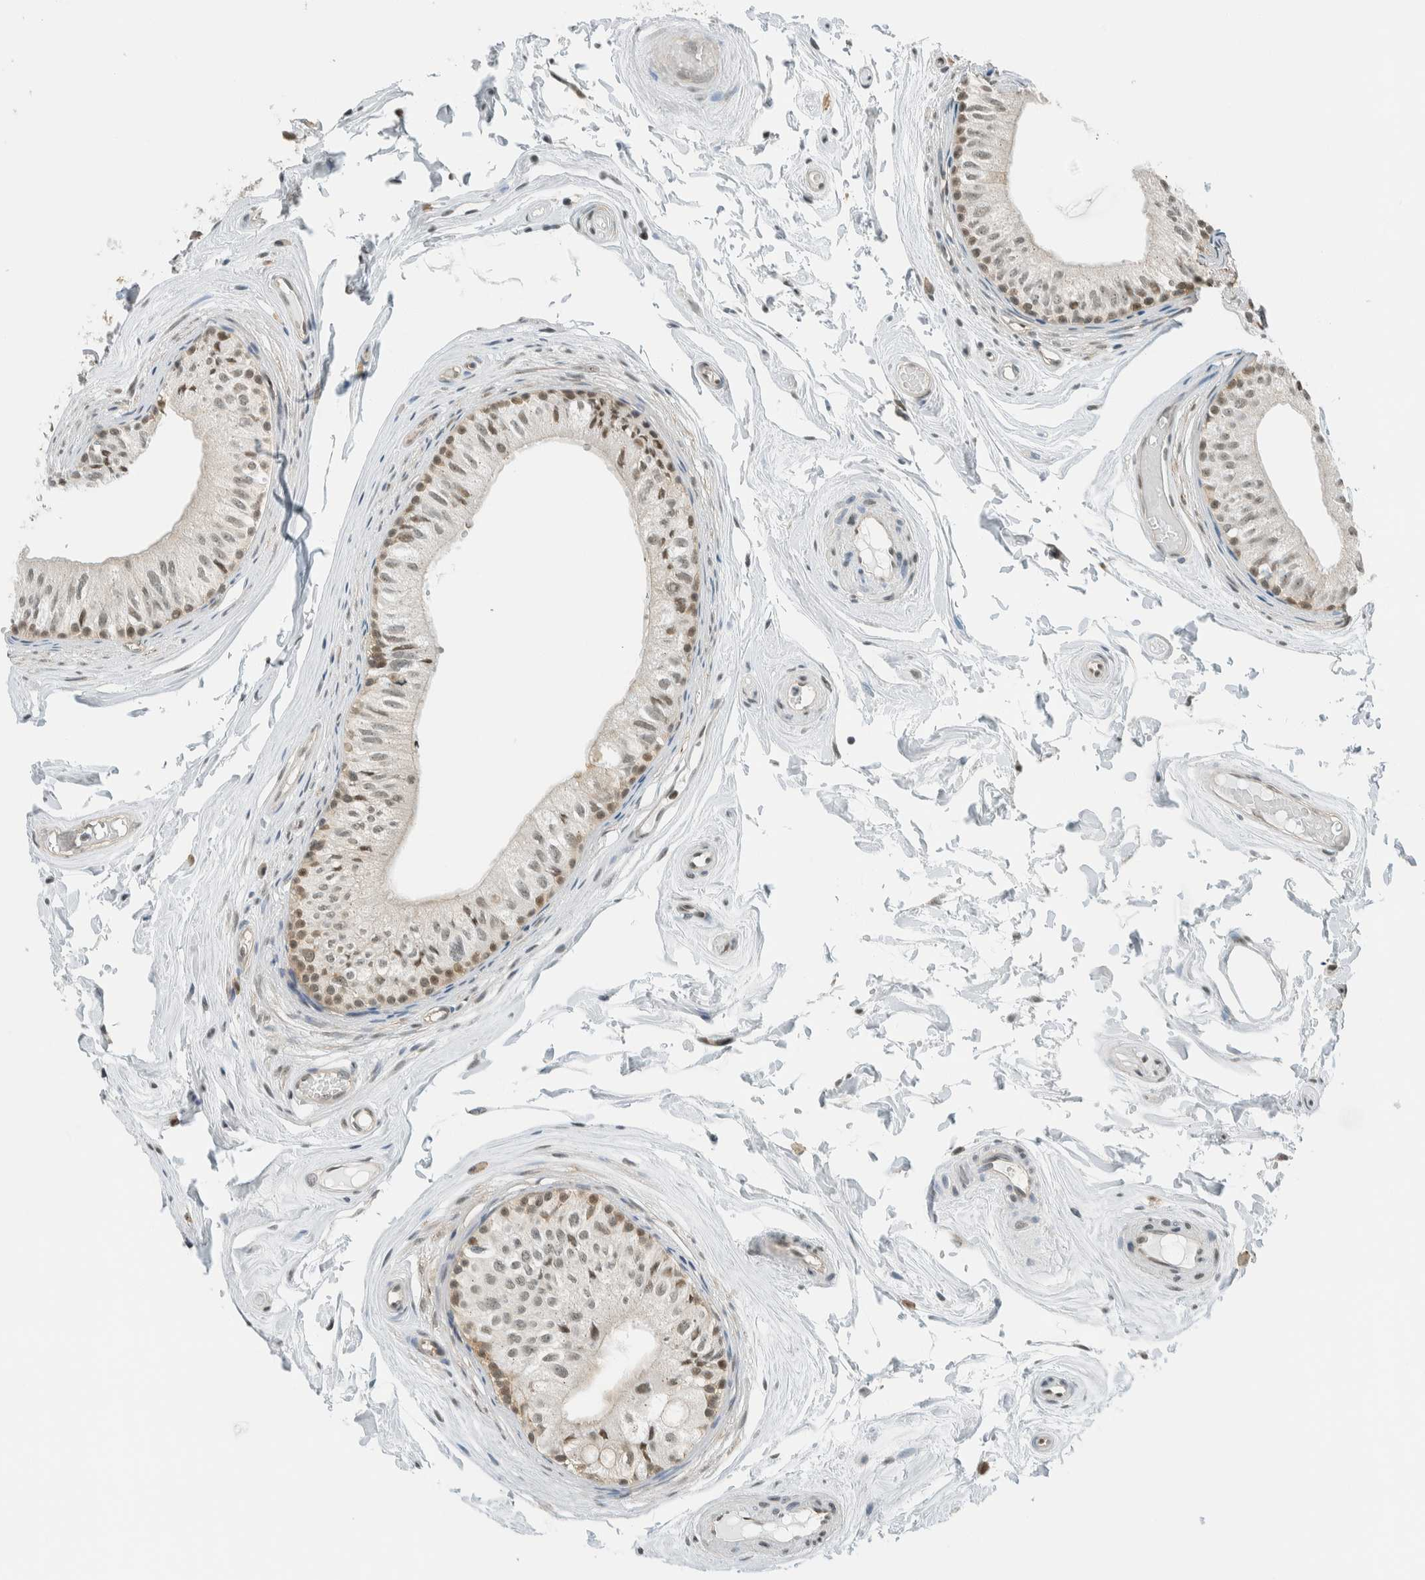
{"staining": {"intensity": "weak", "quantity": "25%-75%", "location": "cytoplasmic/membranous,nuclear"}, "tissue": "epididymis", "cell_type": "Glandular cells", "image_type": "normal", "snomed": [{"axis": "morphology", "description": "Normal tissue, NOS"}, {"axis": "topography", "description": "Epididymis"}], "caption": "Protein expression by immunohistochemistry shows weak cytoplasmic/membranous,nuclear positivity in about 25%-75% of glandular cells in benign epididymis.", "gene": "NIBAN2", "patient": {"sex": "male", "age": 79}}